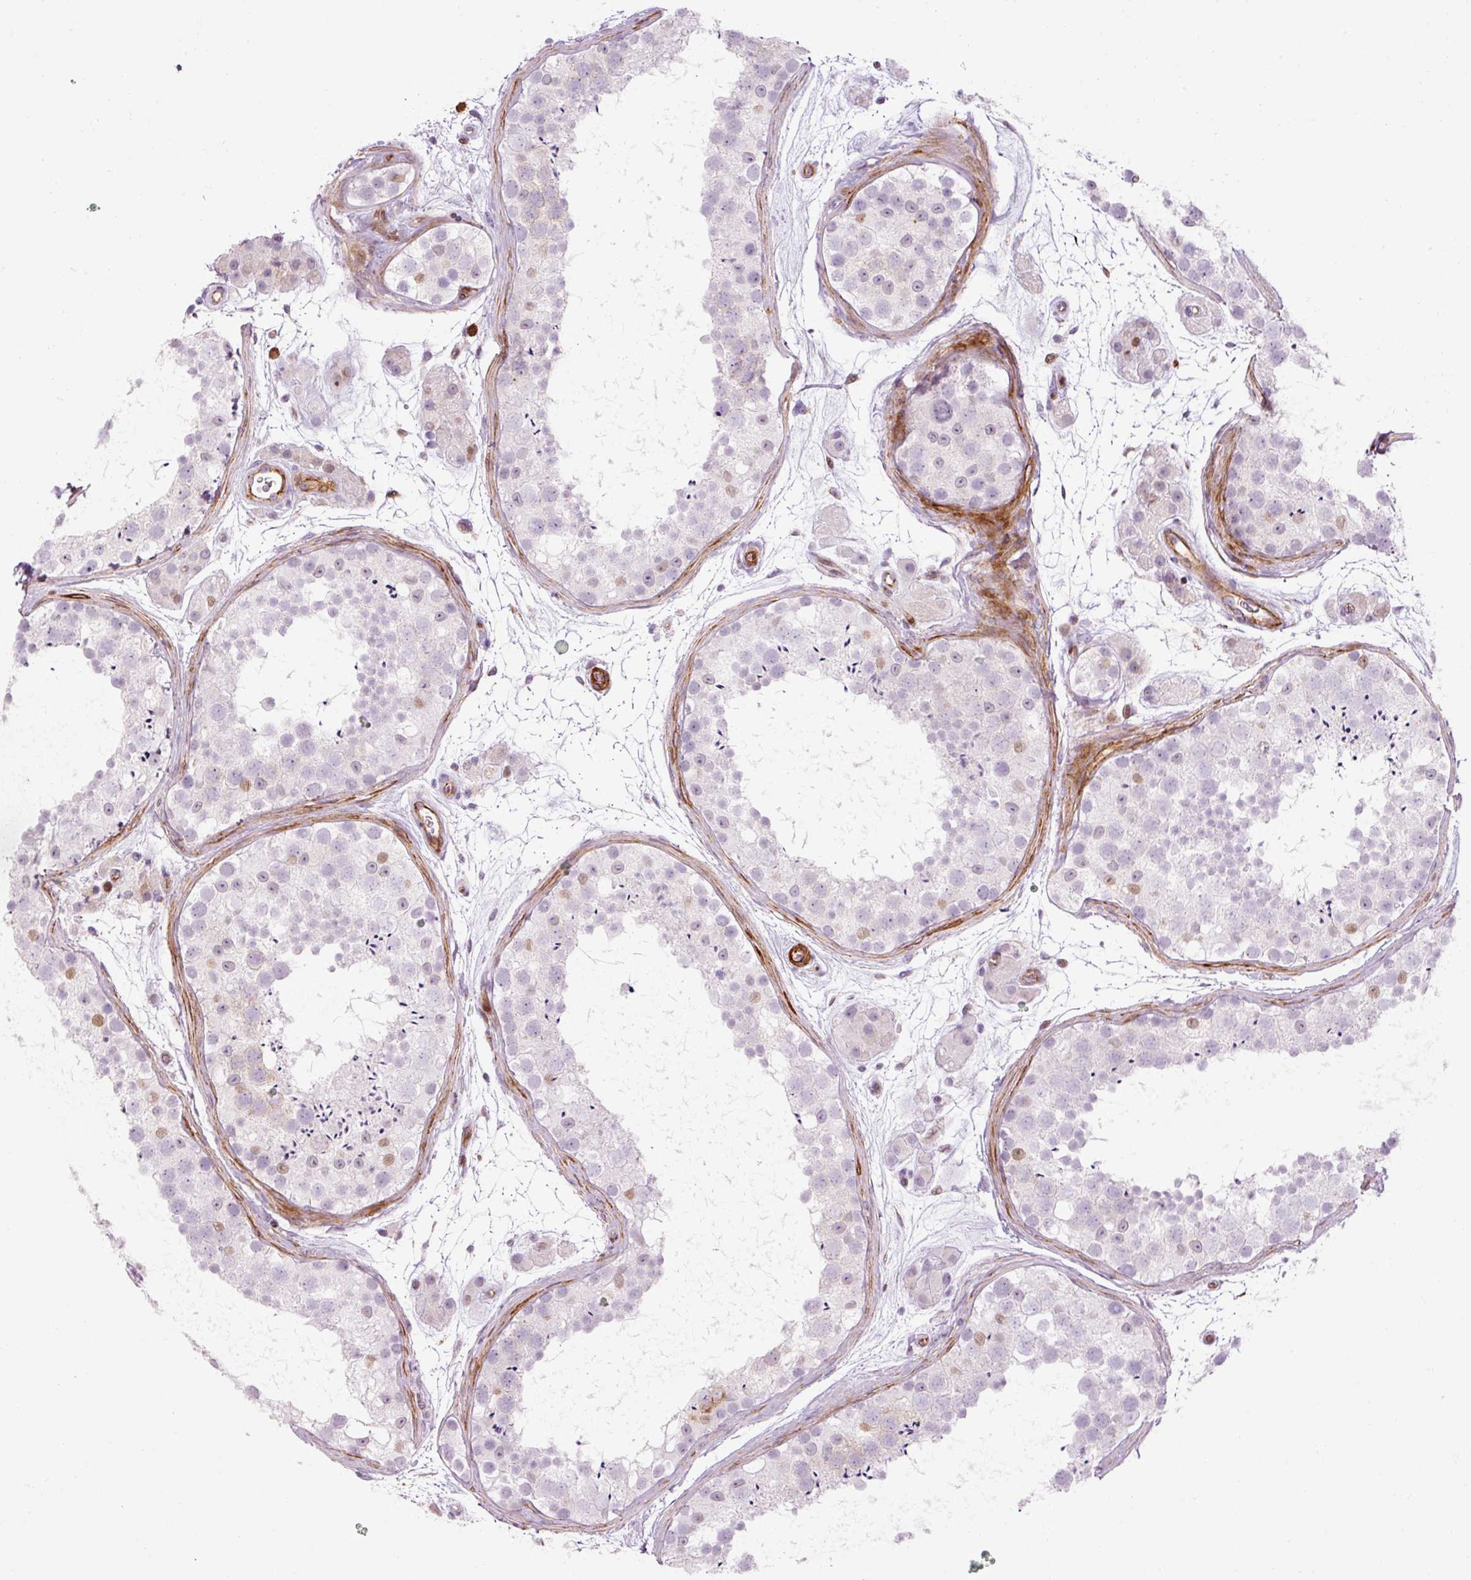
{"staining": {"intensity": "moderate", "quantity": "<25%", "location": "nuclear"}, "tissue": "testis", "cell_type": "Cells in seminiferous ducts", "image_type": "normal", "snomed": [{"axis": "morphology", "description": "Normal tissue, NOS"}, {"axis": "topography", "description": "Testis"}], "caption": "Approximately <25% of cells in seminiferous ducts in unremarkable testis display moderate nuclear protein positivity as visualized by brown immunohistochemical staining.", "gene": "ANKRD20A1", "patient": {"sex": "male", "age": 41}}